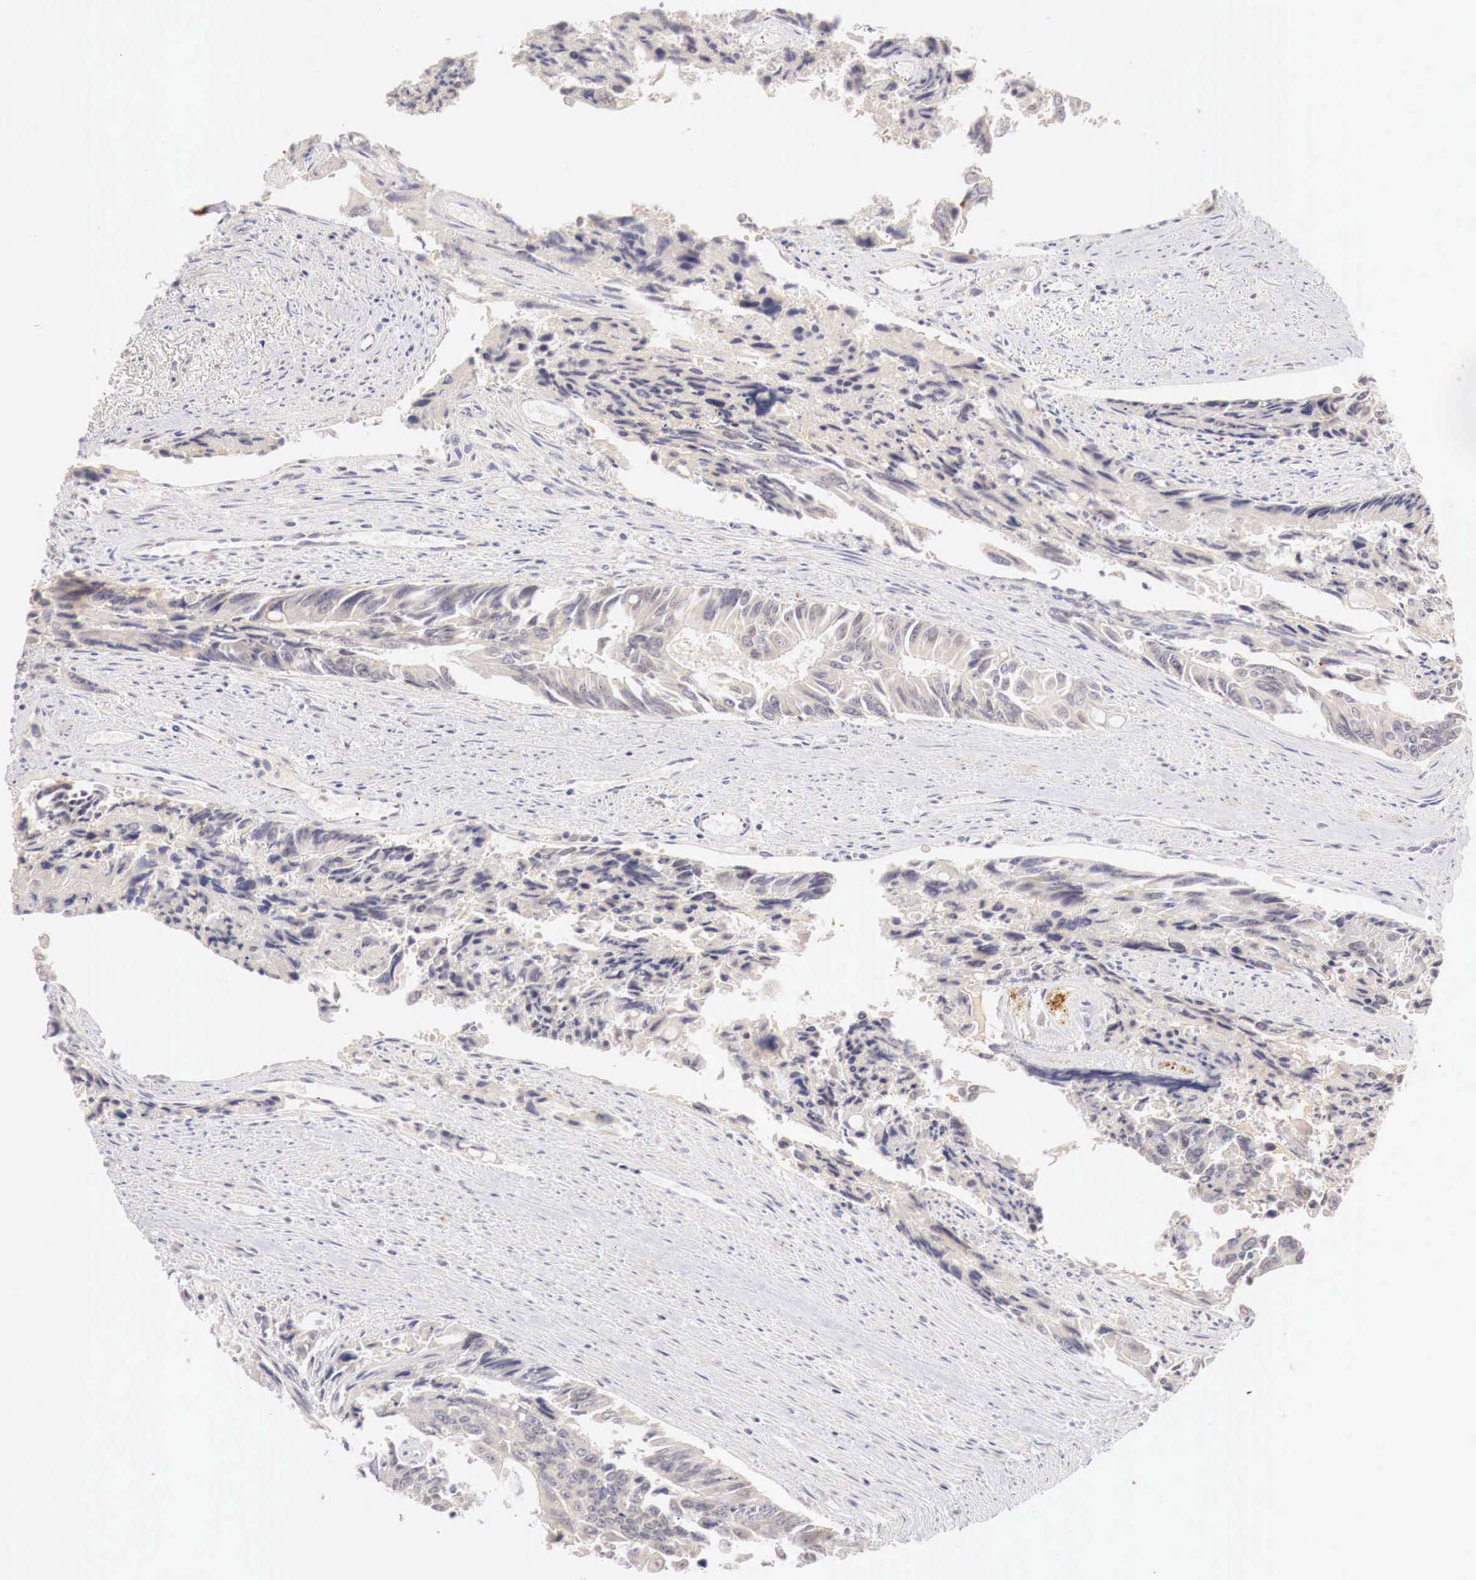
{"staining": {"intensity": "weak", "quantity": "25%-75%", "location": "cytoplasmic/membranous"}, "tissue": "colorectal cancer", "cell_type": "Tumor cells", "image_type": "cancer", "snomed": [{"axis": "morphology", "description": "Adenocarcinoma, NOS"}, {"axis": "topography", "description": "Rectum"}], "caption": "Approximately 25%-75% of tumor cells in adenocarcinoma (colorectal) demonstrate weak cytoplasmic/membranous protein positivity as visualized by brown immunohistochemical staining.", "gene": "GATA1", "patient": {"sex": "male", "age": 76}}